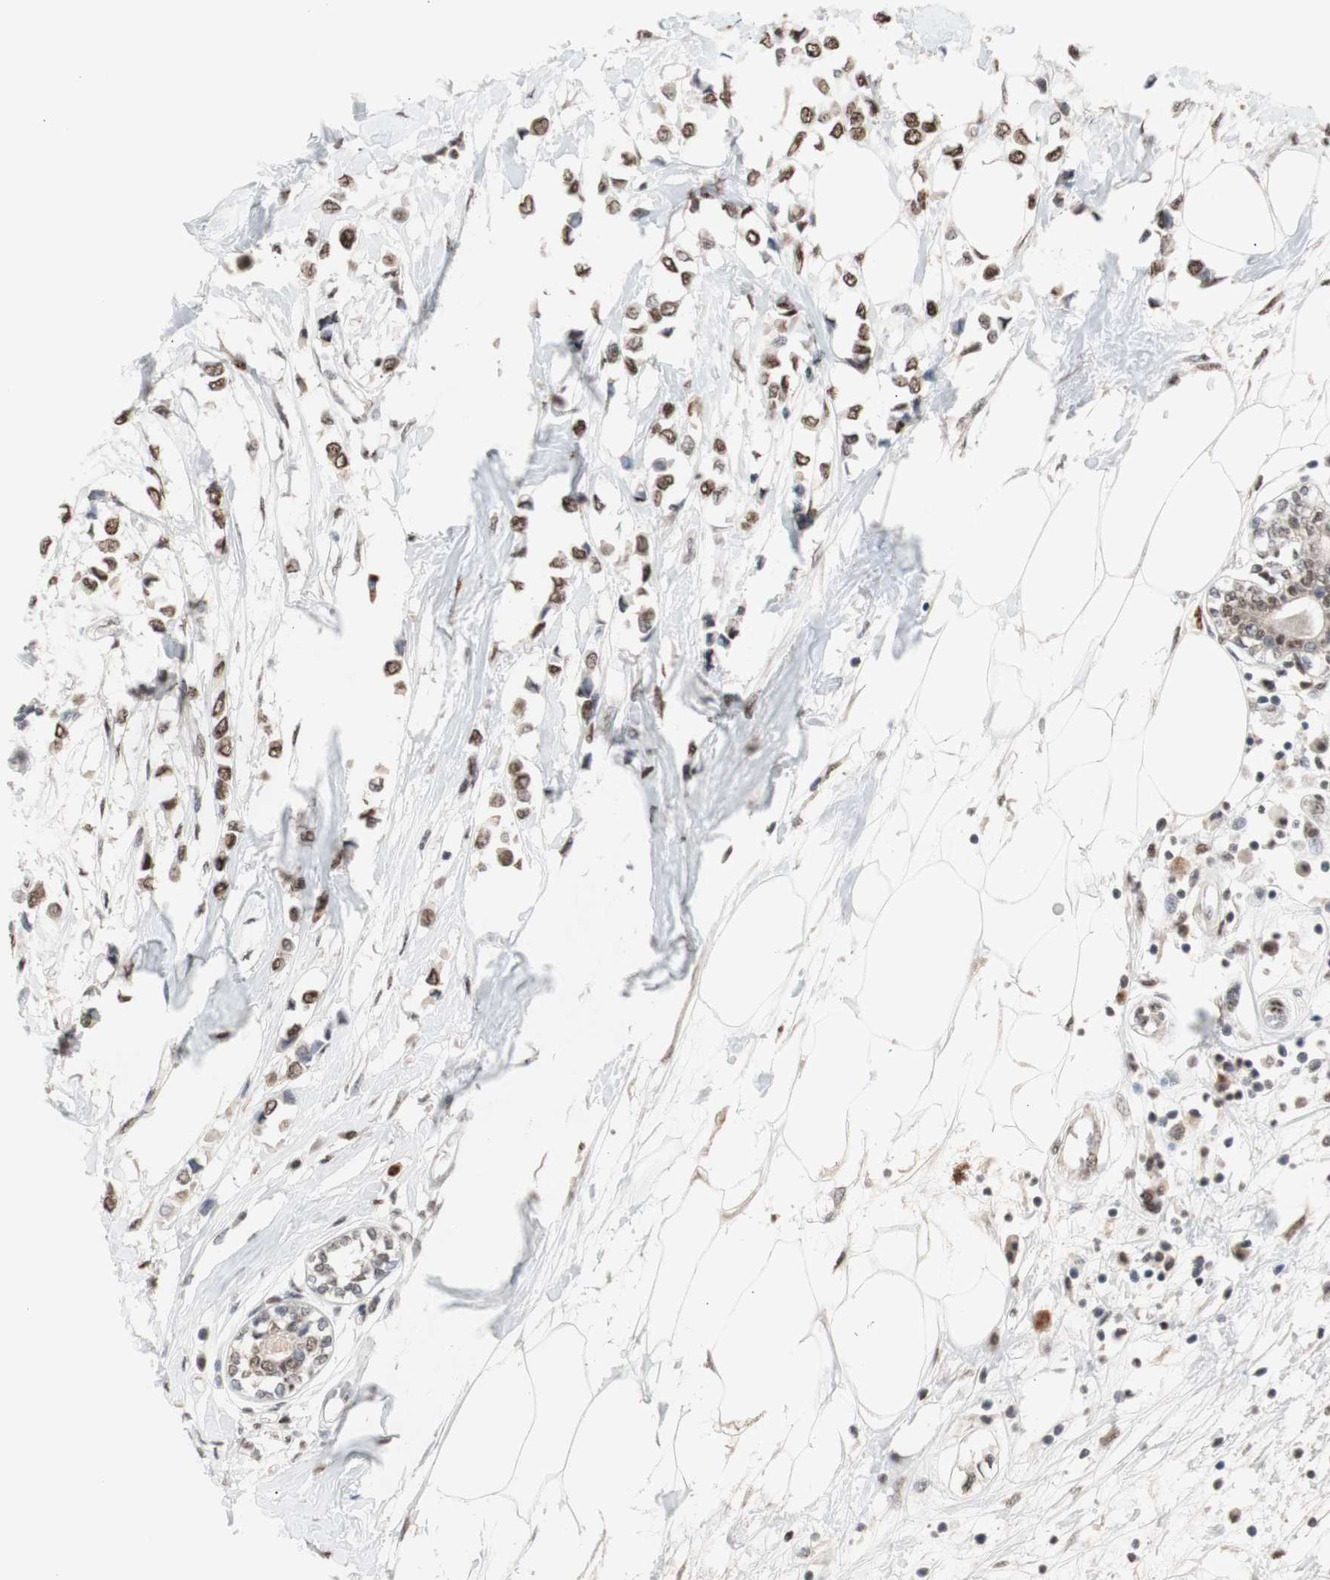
{"staining": {"intensity": "moderate", "quantity": ">75%", "location": "nuclear"}, "tissue": "breast cancer", "cell_type": "Tumor cells", "image_type": "cancer", "snomed": [{"axis": "morphology", "description": "Lobular carcinoma"}, {"axis": "topography", "description": "Breast"}], "caption": "A high-resolution micrograph shows immunohistochemistry staining of lobular carcinoma (breast), which shows moderate nuclear positivity in about >75% of tumor cells. (DAB (3,3'-diaminobenzidine) IHC with brightfield microscopy, high magnification).", "gene": "SFPQ", "patient": {"sex": "female", "age": 51}}